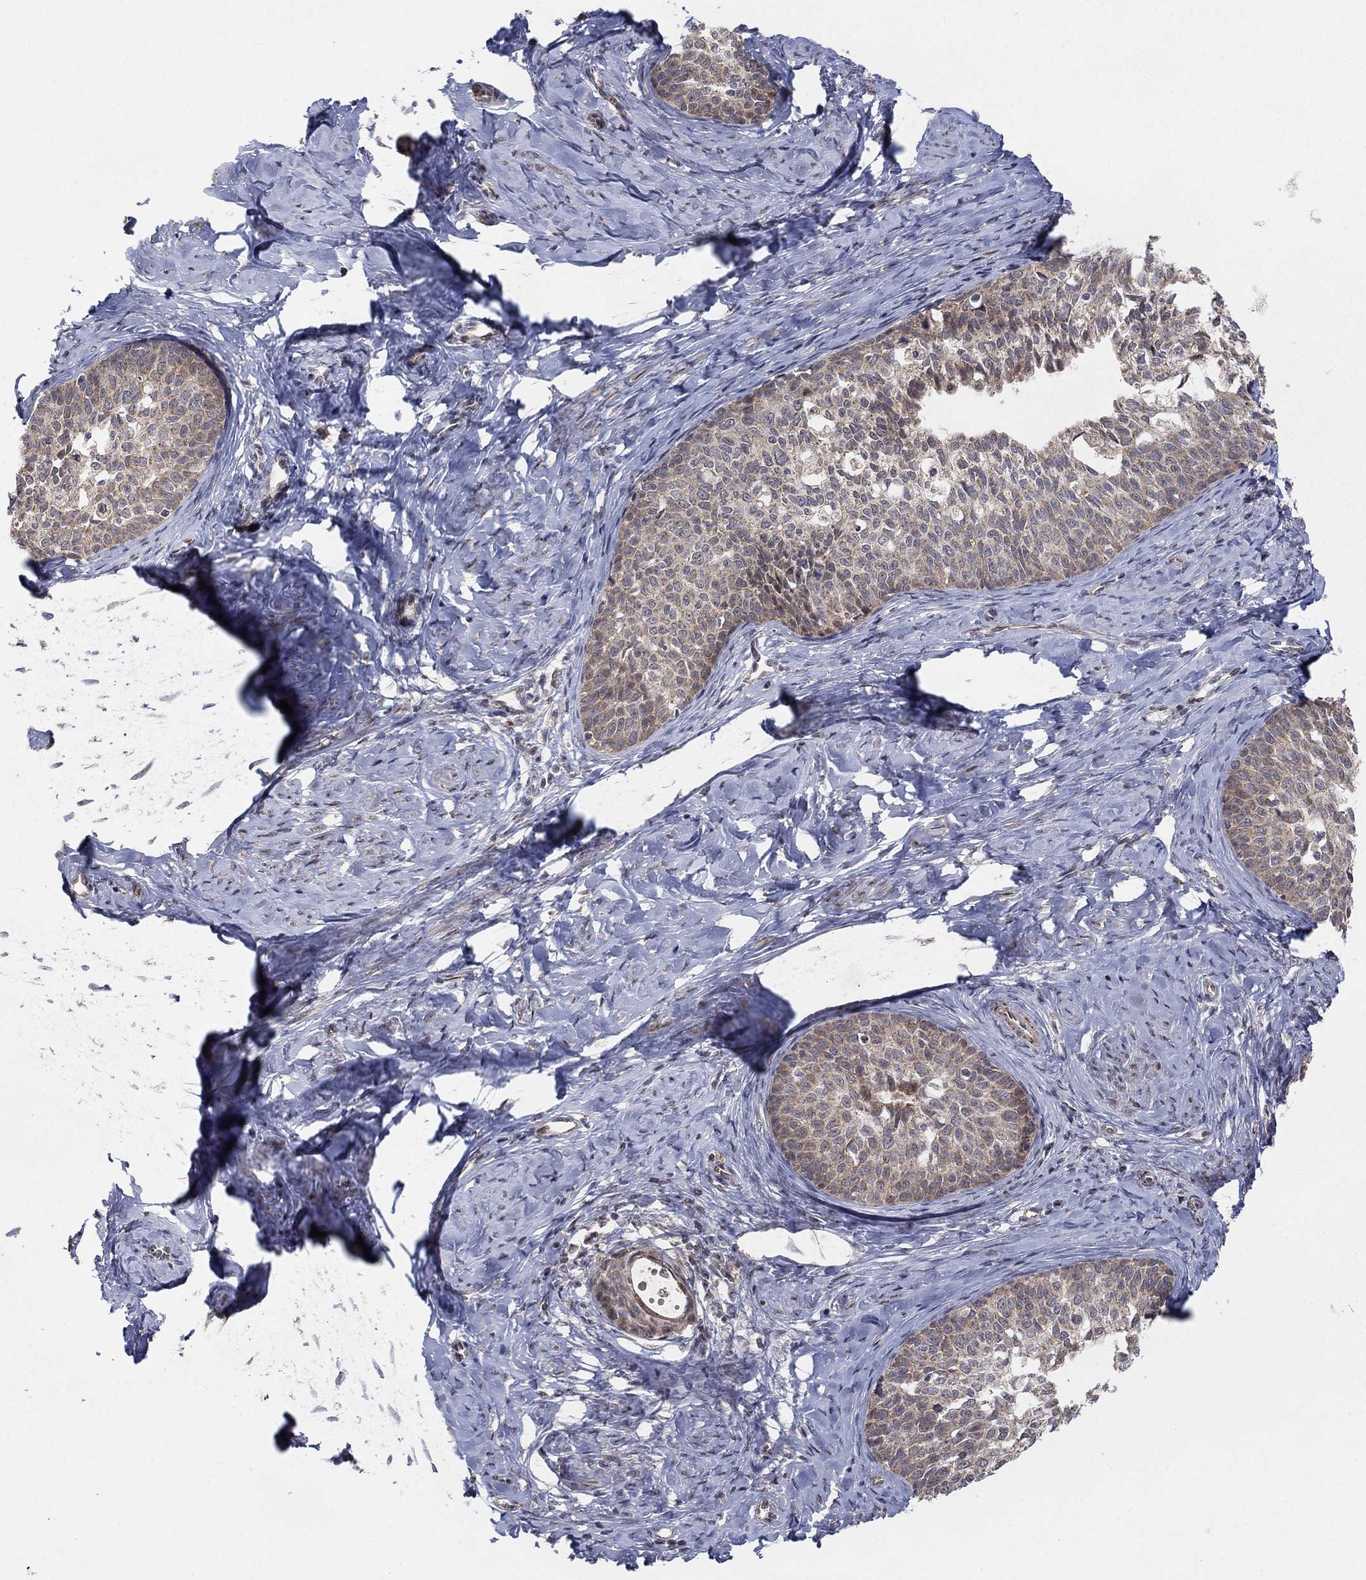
{"staining": {"intensity": "weak", "quantity": ">75%", "location": "cytoplasmic/membranous"}, "tissue": "cervical cancer", "cell_type": "Tumor cells", "image_type": "cancer", "snomed": [{"axis": "morphology", "description": "Squamous cell carcinoma, NOS"}, {"axis": "topography", "description": "Cervix"}], "caption": "Tumor cells reveal low levels of weak cytoplasmic/membranous staining in about >75% of cells in human cervical cancer (squamous cell carcinoma).", "gene": "ZNF395", "patient": {"sex": "female", "age": 51}}